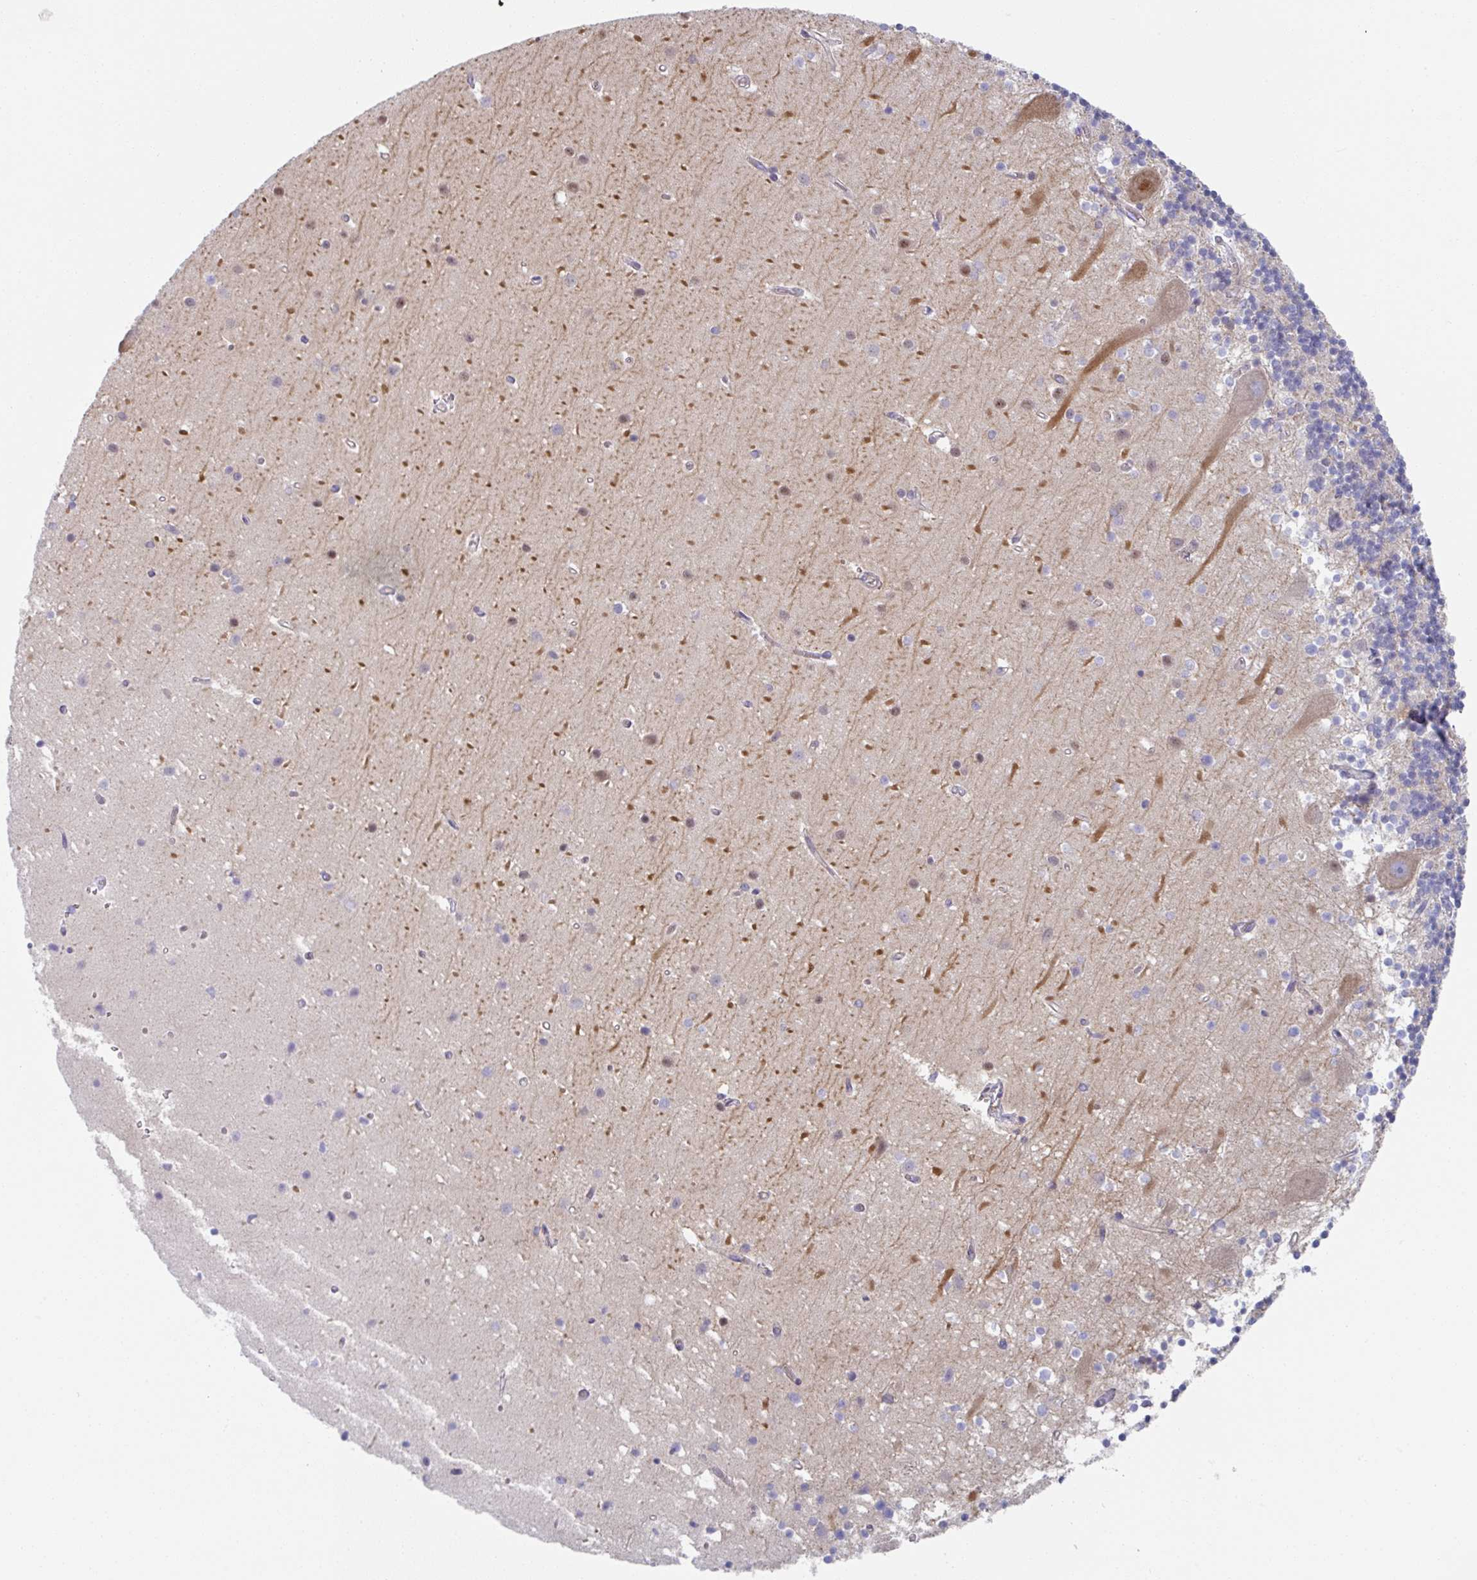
{"staining": {"intensity": "negative", "quantity": "none", "location": "none"}, "tissue": "cerebellum", "cell_type": "Cells in granular layer", "image_type": "normal", "snomed": [{"axis": "morphology", "description": "Normal tissue, NOS"}, {"axis": "topography", "description": "Cerebellum"}], "caption": "Protein analysis of normal cerebellum shows no significant positivity in cells in granular layer.", "gene": "AMPD2", "patient": {"sex": "male", "age": 54}}